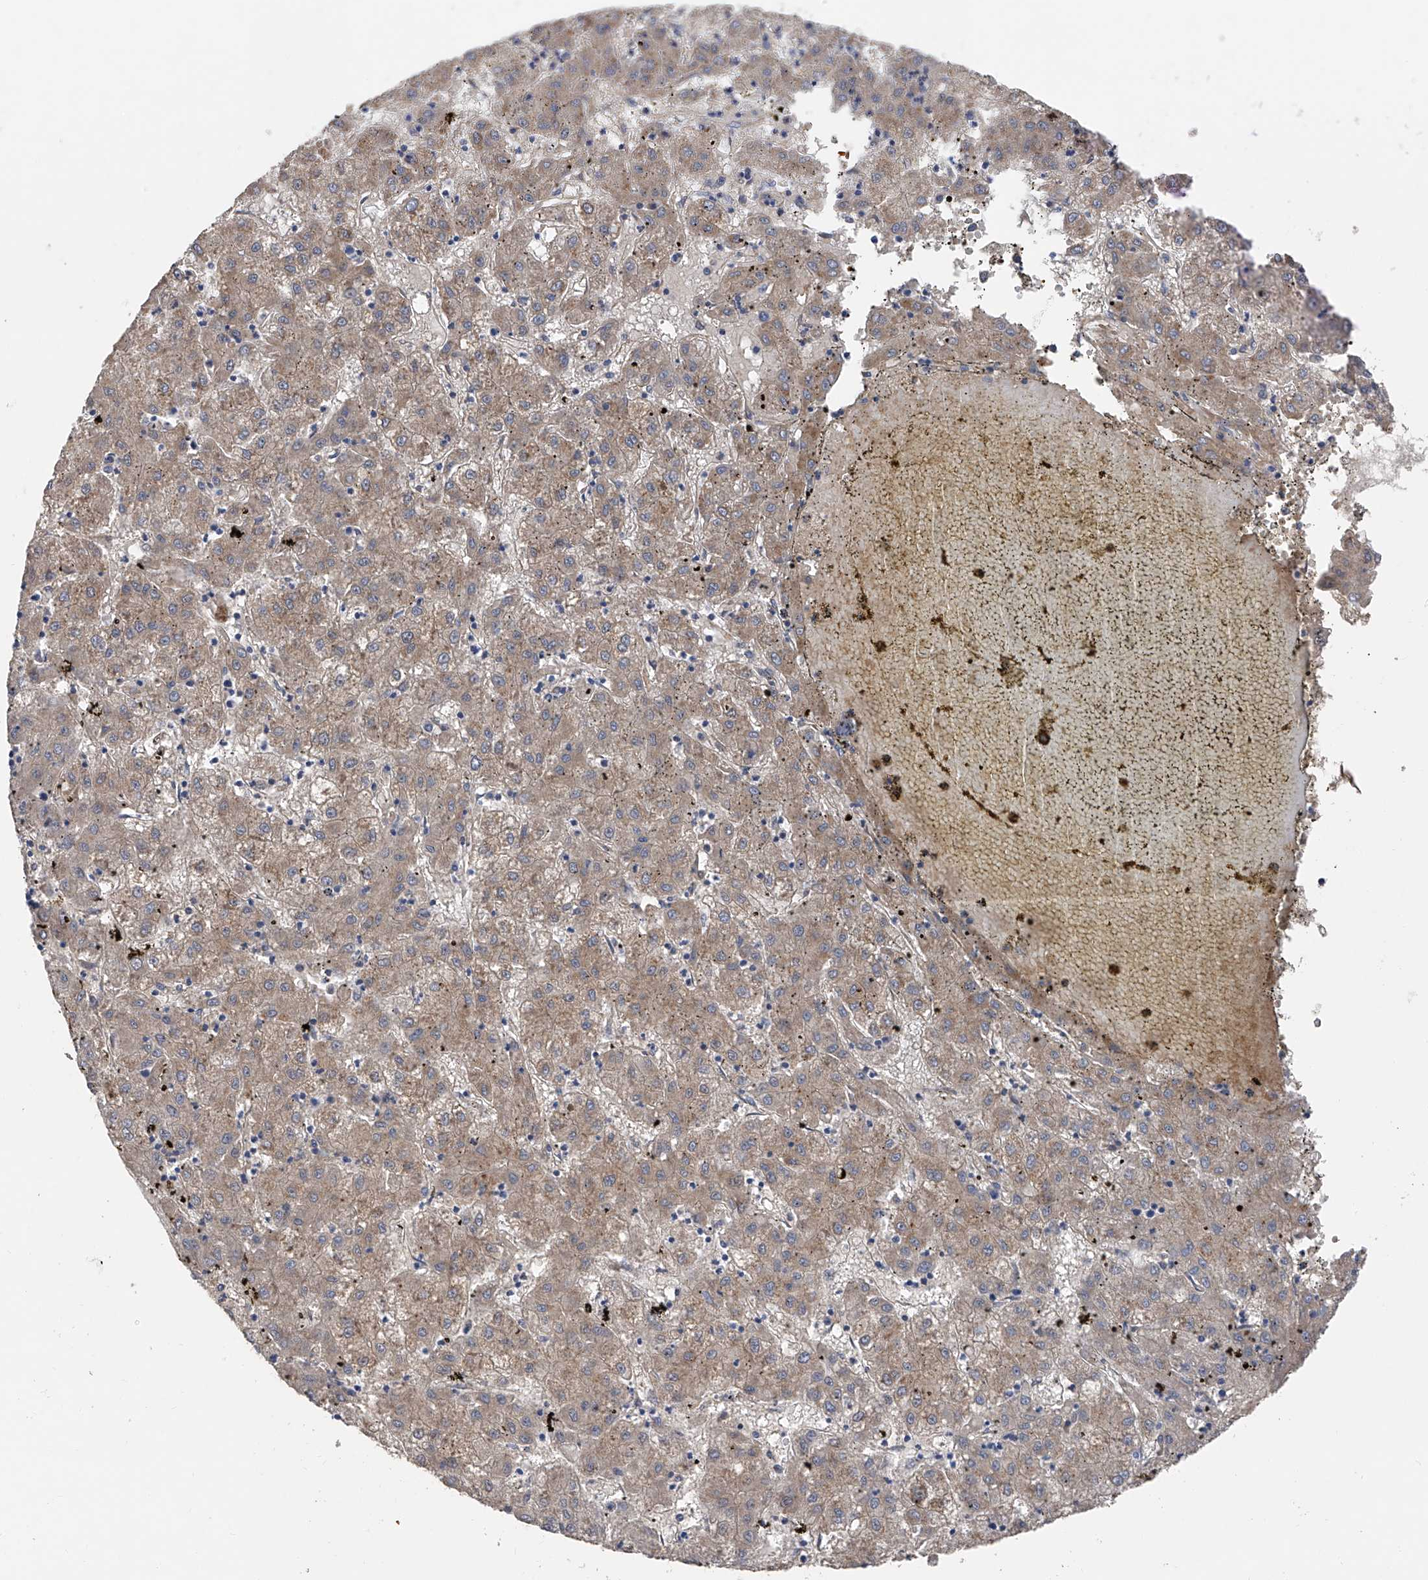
{"staining": {"intensity": "weak", "quantity": ">75%", "location": "cytoplasmic/membranous"}, "tissue": "liver cancer", "cell_type": "Tumor cells", "image_type": "cancer", "snomed": [{"axis": "morphology", "description": "Carcinoma, Hepatocellular, NOS"}, {"axis": "topography", "description": "Liver"}], "caption": "High-power microscopy captured an IHC micrograph of liver cancer, revealing weak cytoplasmic/membranous expression in approximately >75% of tumor cells. The protein of interest is stained brown, and the nuclei are stained in blue (DAB IHC with brightfield microscopy, high magnification).", "gene": "PTK2", "patient": {"sex": "male", "age": 72}}